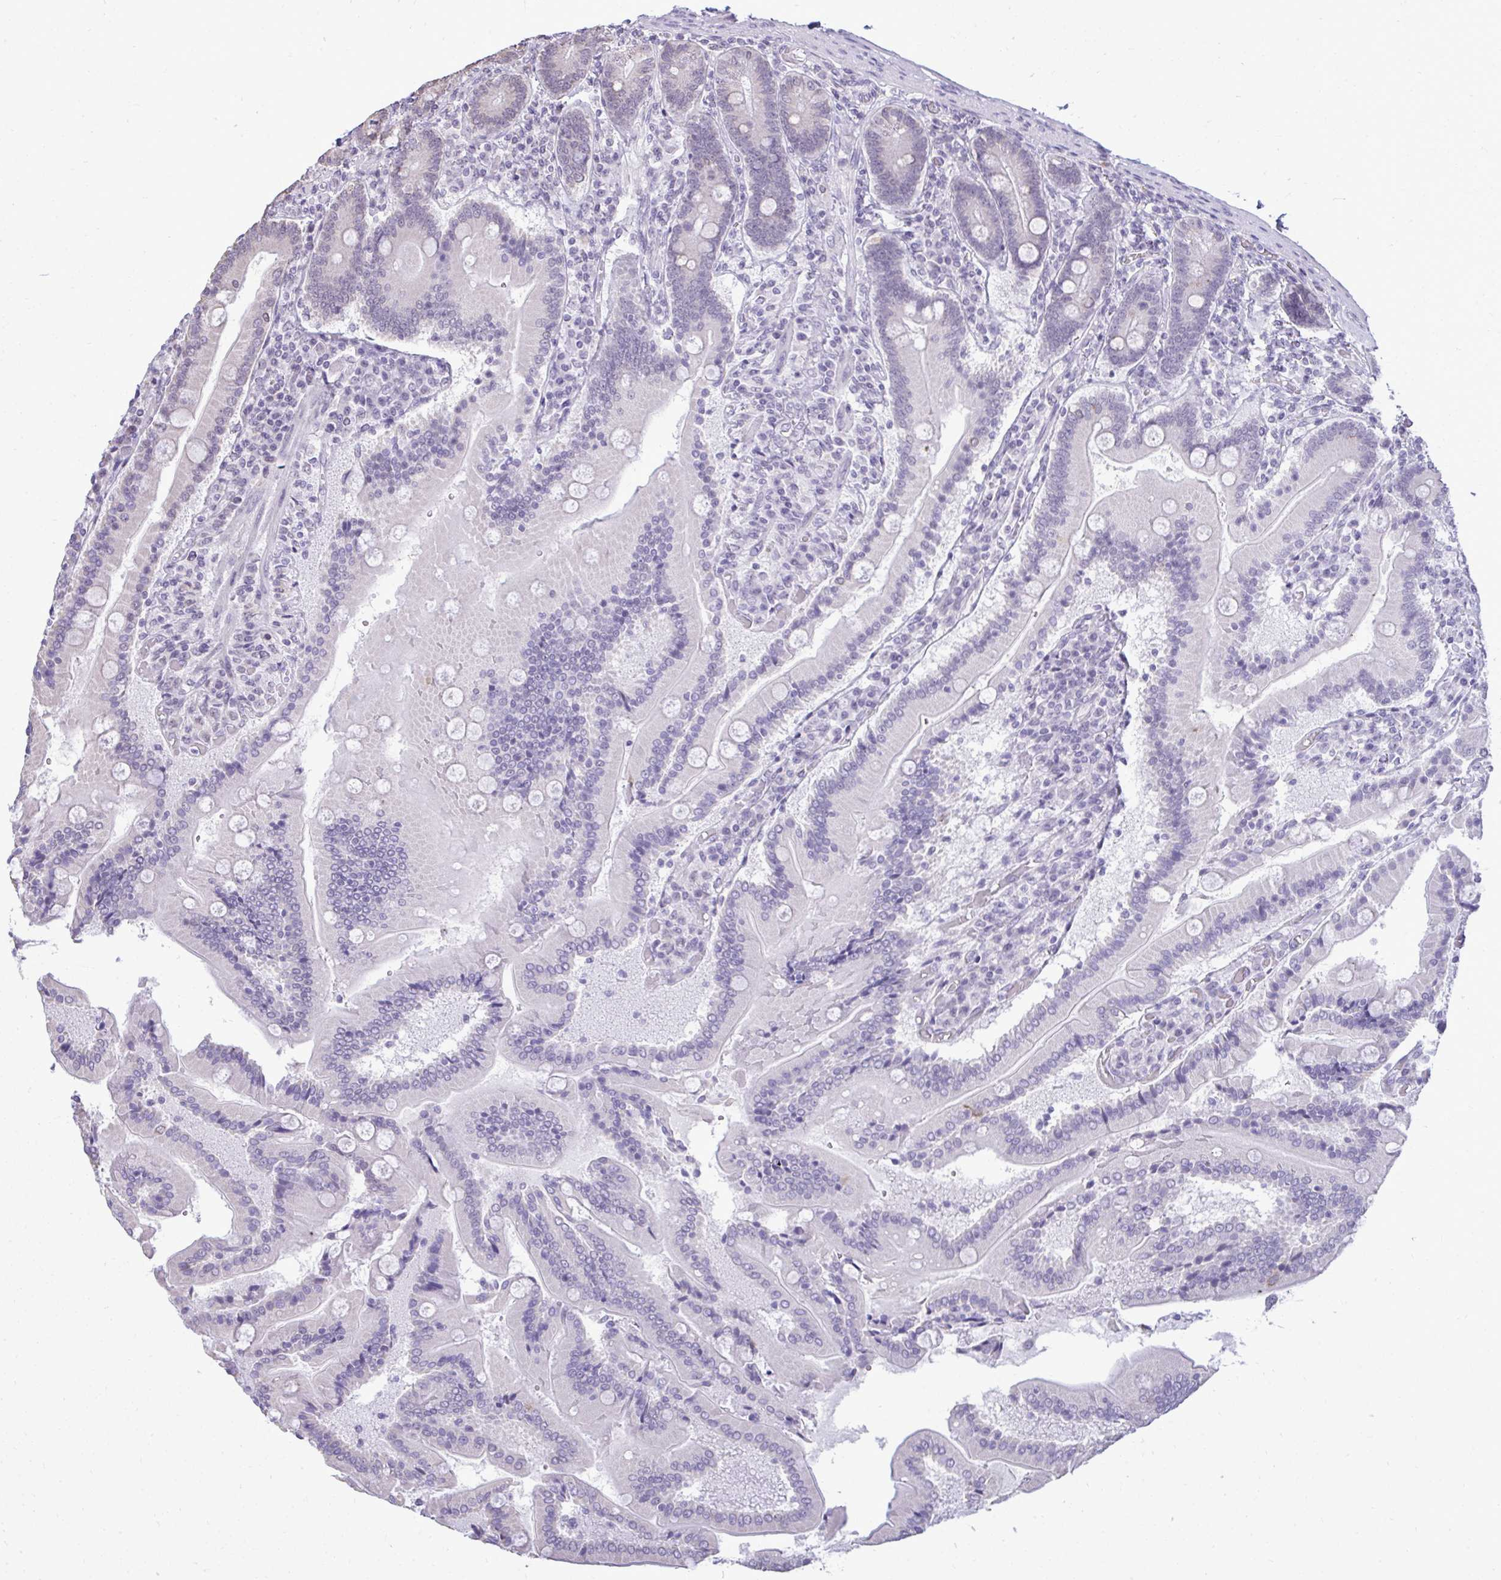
{"staining": {"intensity": "moderate", "quantity": "<25%", "location": "cytoplasmic/membranous"}, "tissue": "duodenum", "cell_type": "Glandular cells", "image_type": "normal", "snomed": [{"axis": "morphology", "description": "Normal tissue, NOS"}, {"axis": "topography", "description": "Duodenum"}], "caption": "Brown immunohistochemical staining in unremarkable human duodenum displays moderate cytoplasmic/membranous staining in approximately <25% of glandular cells.", "gene": "NPPA", "patient": {"sex": "female", "age": 62}}